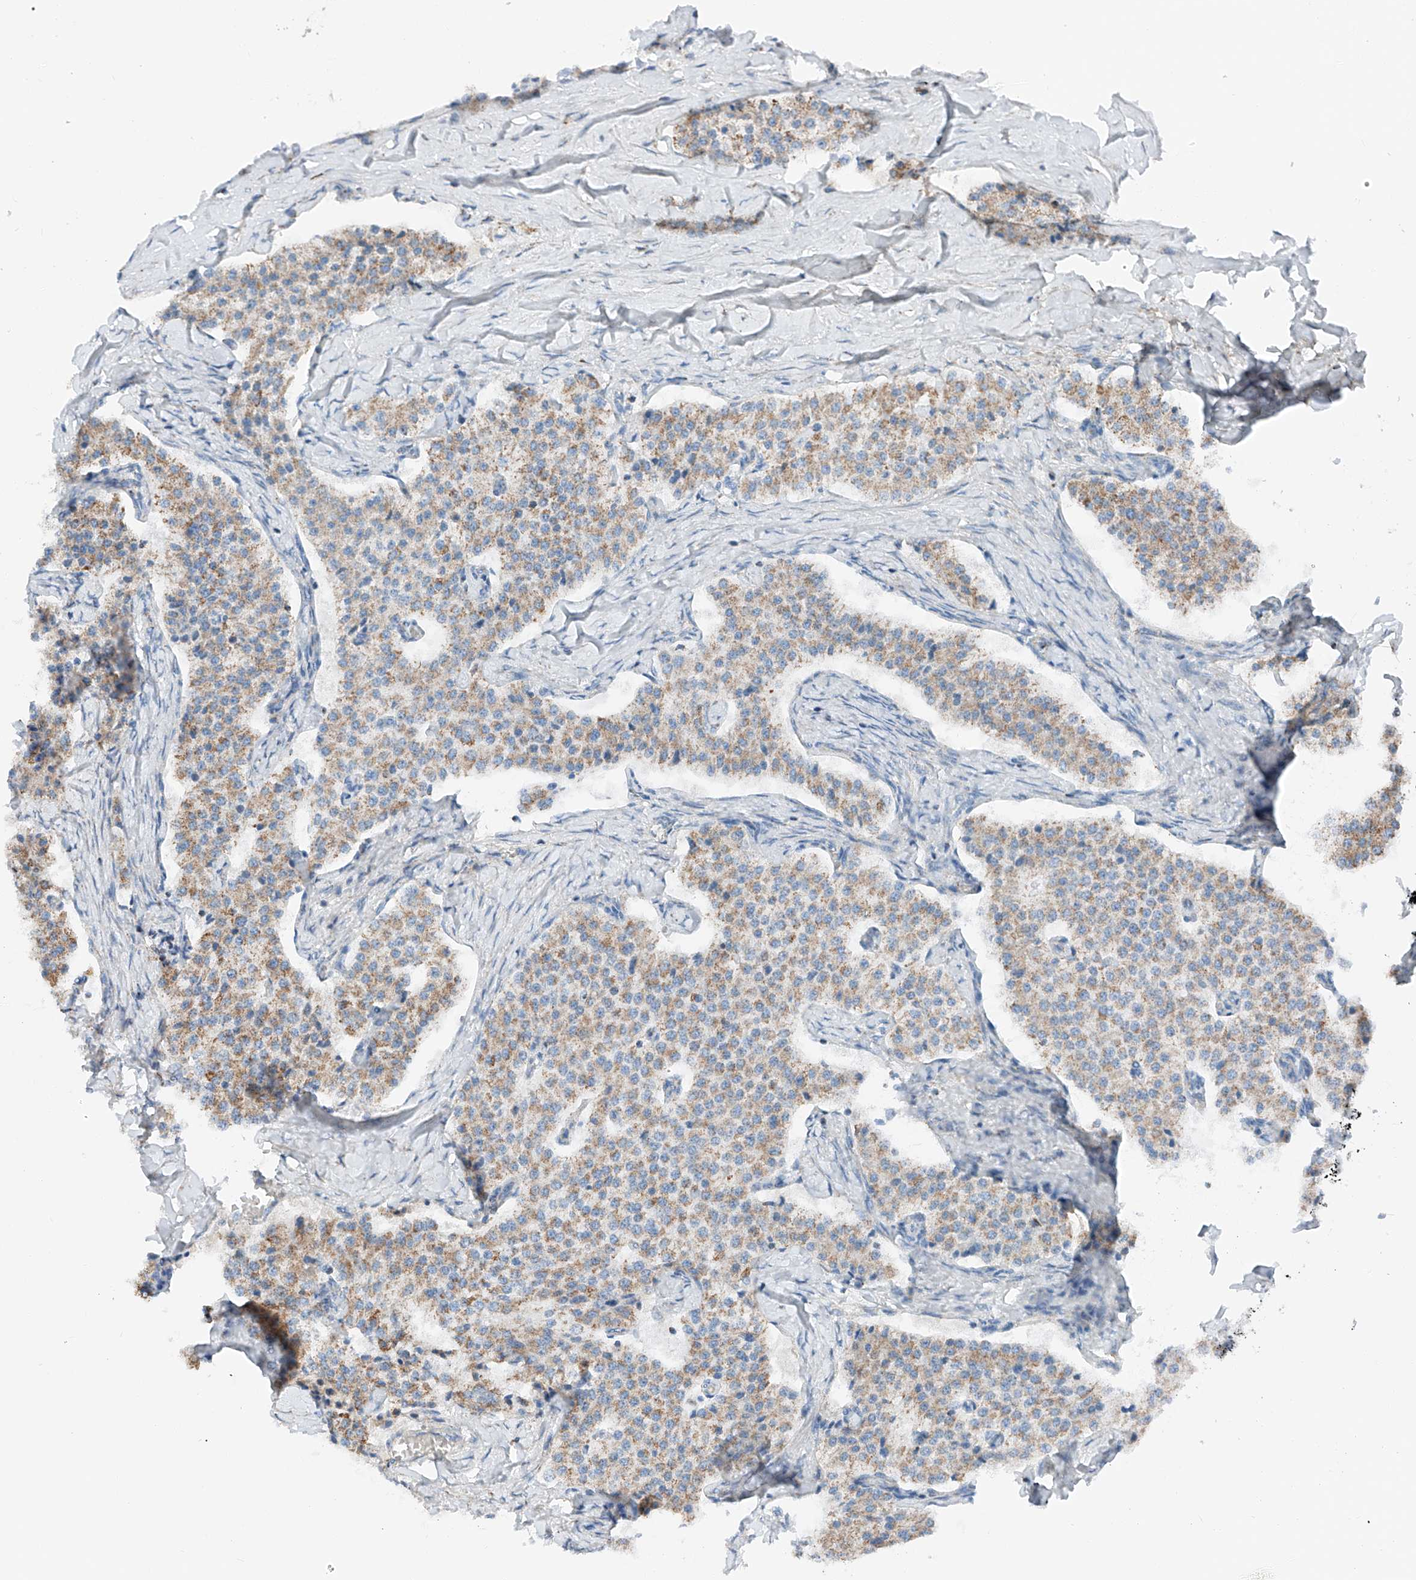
{"staining": {"intensity": "moderate", "quantity": ">75%", "location": "cytoplasmic/membranous"}, "tissue": "carcinoid", "cell_type": "Tumor cells", "image_type": "cancer", "snomed": [{"axis": "morphology", "description": "Carcinoid, malignant, NOS"}, {"axis": "topography", "description": "Colon"}], "caption": "Moderate cytoplasmic/membranous expression for a protein is seen in approximately >75% of tumor cells of malignant carcinoid using immunohistochemistry.", "gene": "MRAP", "patient": {"sex": "female", "age": 52}}